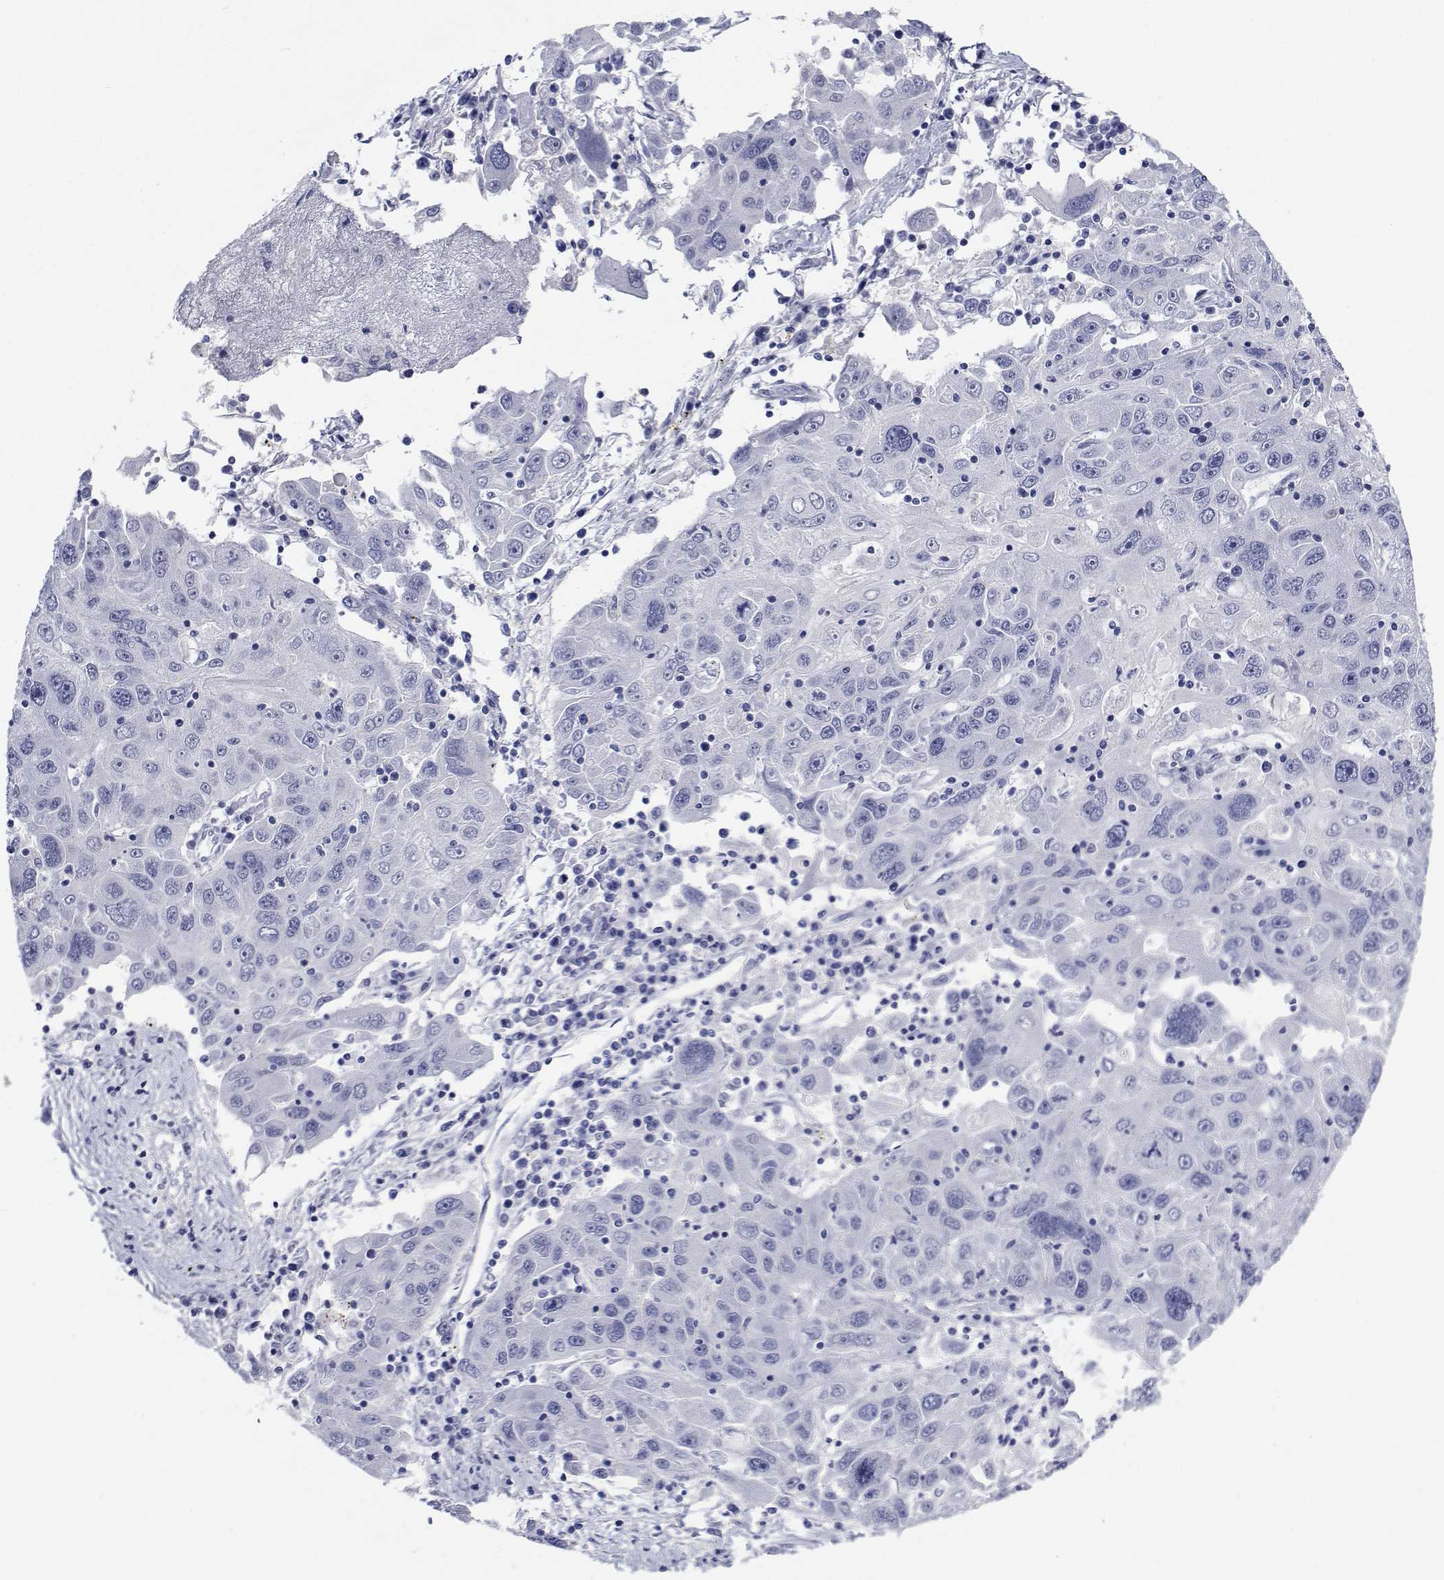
{"staining": {"intensity": "negative", "quantity": "none", "location": "none"}, "tissue": "stomach cancer", "cell_type": "Tumor cells", "image_type": "cancer", "snomed": [{"axis": "morphology", "description": "Adenocarcinoma, NOS"}, {"axis": "topography", "description": "Stomach"}], "caption": "This is a micrograph of immunohistochemistry staining of stomach cancer (adenocarcinoma), which shows no expression in tumor cells.", "gene": "PLXNA4", "patient": {"sex": "male", "age": 56}}